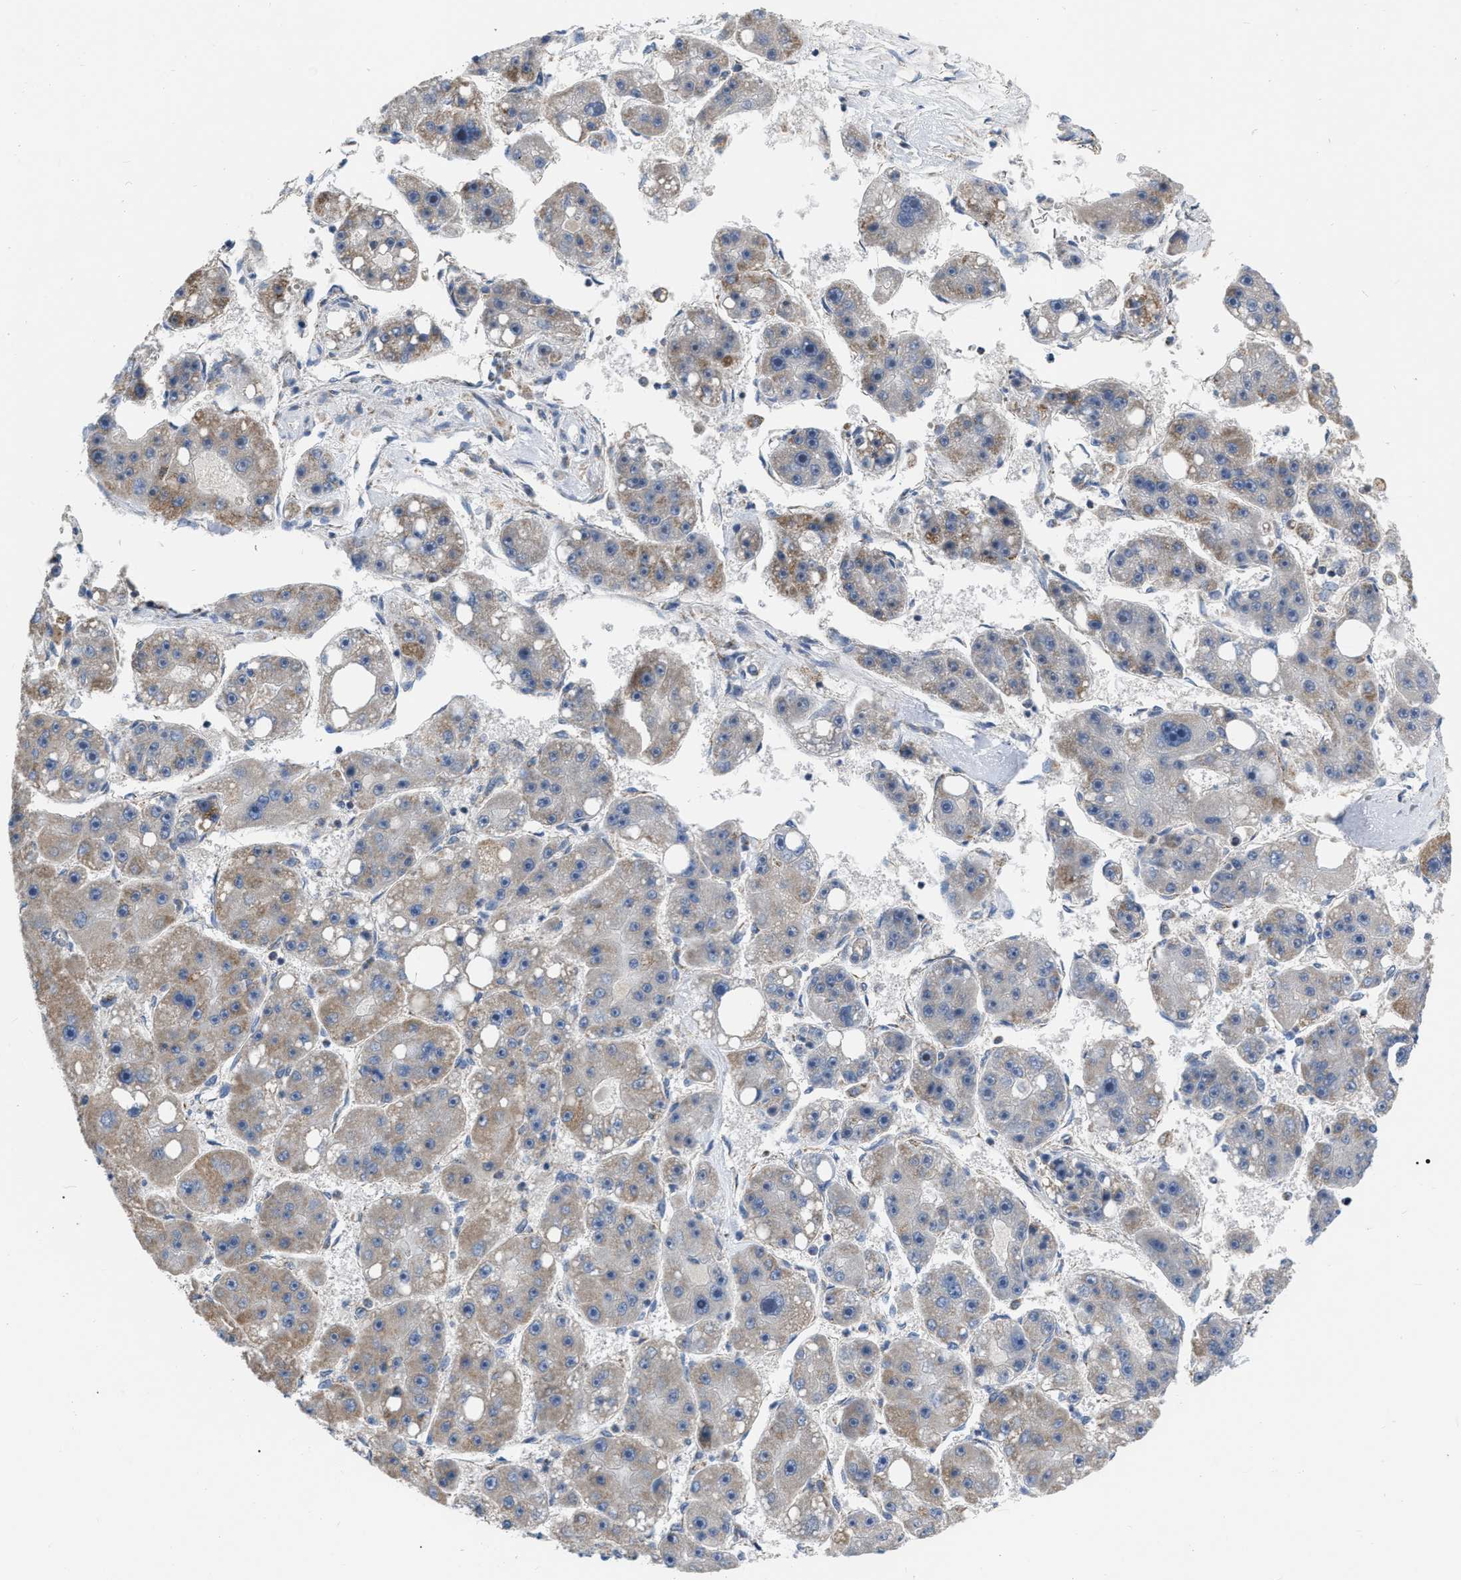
{"staining": {"intensity": "weak", "quantity": "25%-75%", "location": "cytoplasmic/membranous"}, "tissue": "liver cancer", "cell_type": "Tumor cells", "image_type": "cancer", "snomed": [{"axis": "morphology", "description": "Carcinoma, Hepatocellular, NOS"}, {"axis": "topography", "description": "Liver"}], "caption": "Liver hepatocellular carcinoma stained for a protein (brown) displays weak cytoplasmic/membranous positive expression in approximately 25%-75% of tumor cells.", "gene": "DDX56", "patient": {"sex": "female", "age": 61}}